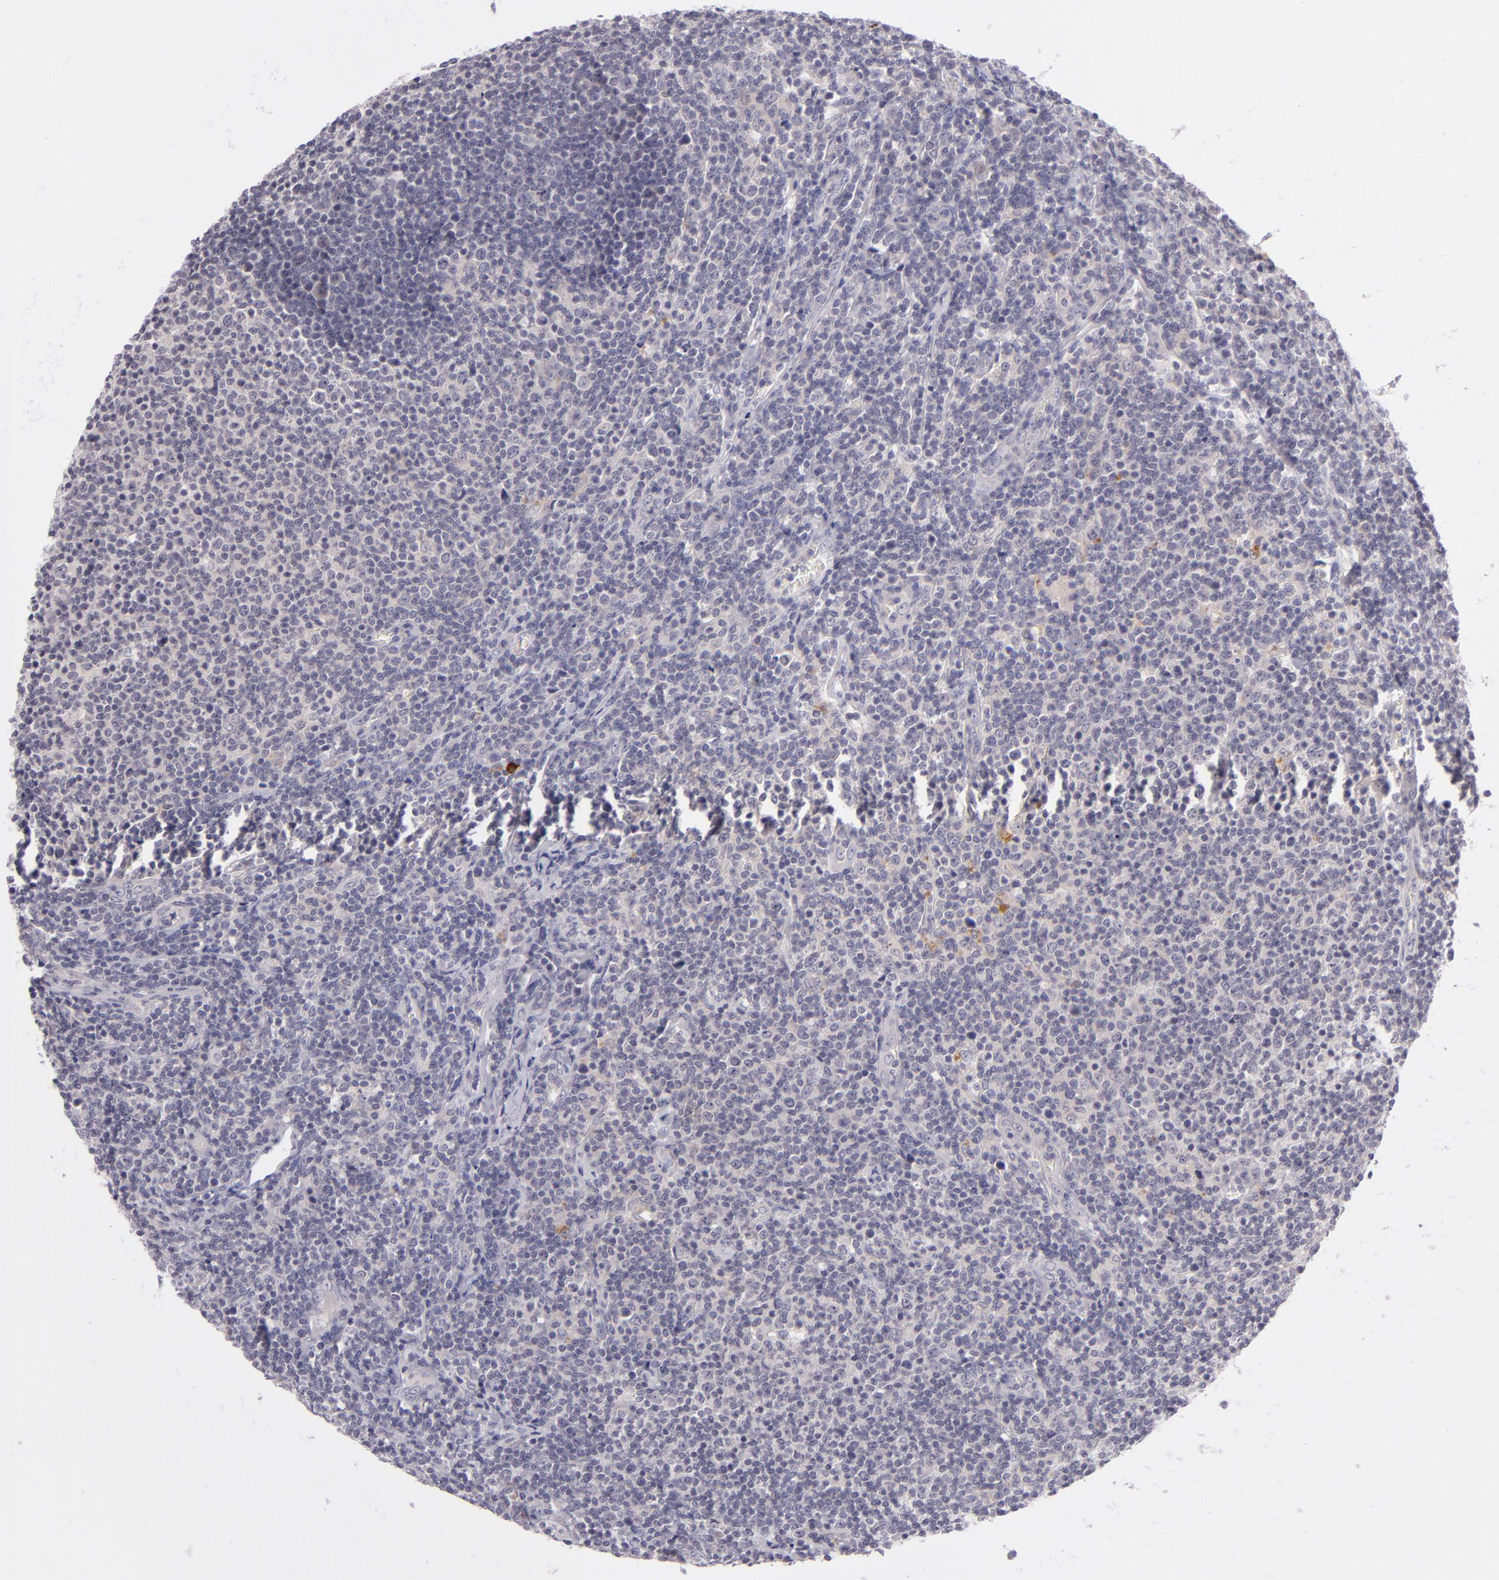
{"staining": {"intensity": "negative", "quantity": "none", "location": "none"}, "tissue": "lymphoma", "cell_type": "Tumor cells", "image_type": "cancer", "snomed": [{"axis": "morphology", "description": "Malignant lymphoma, non-Hodgkin's type, Low grade"}, {"axis": "topography", "description": "Lymph node"}], "caption": "There is no significant positivity in tumor cells of malignant lymphoma, non-Hodgkin's type (low-grade). (DAB (3,3'-diaminobenzidine) immunohistochemistry with hematoxylin counter stain).", "gene": "DAG1", "patient": {"sex": "male", "age": 74}}